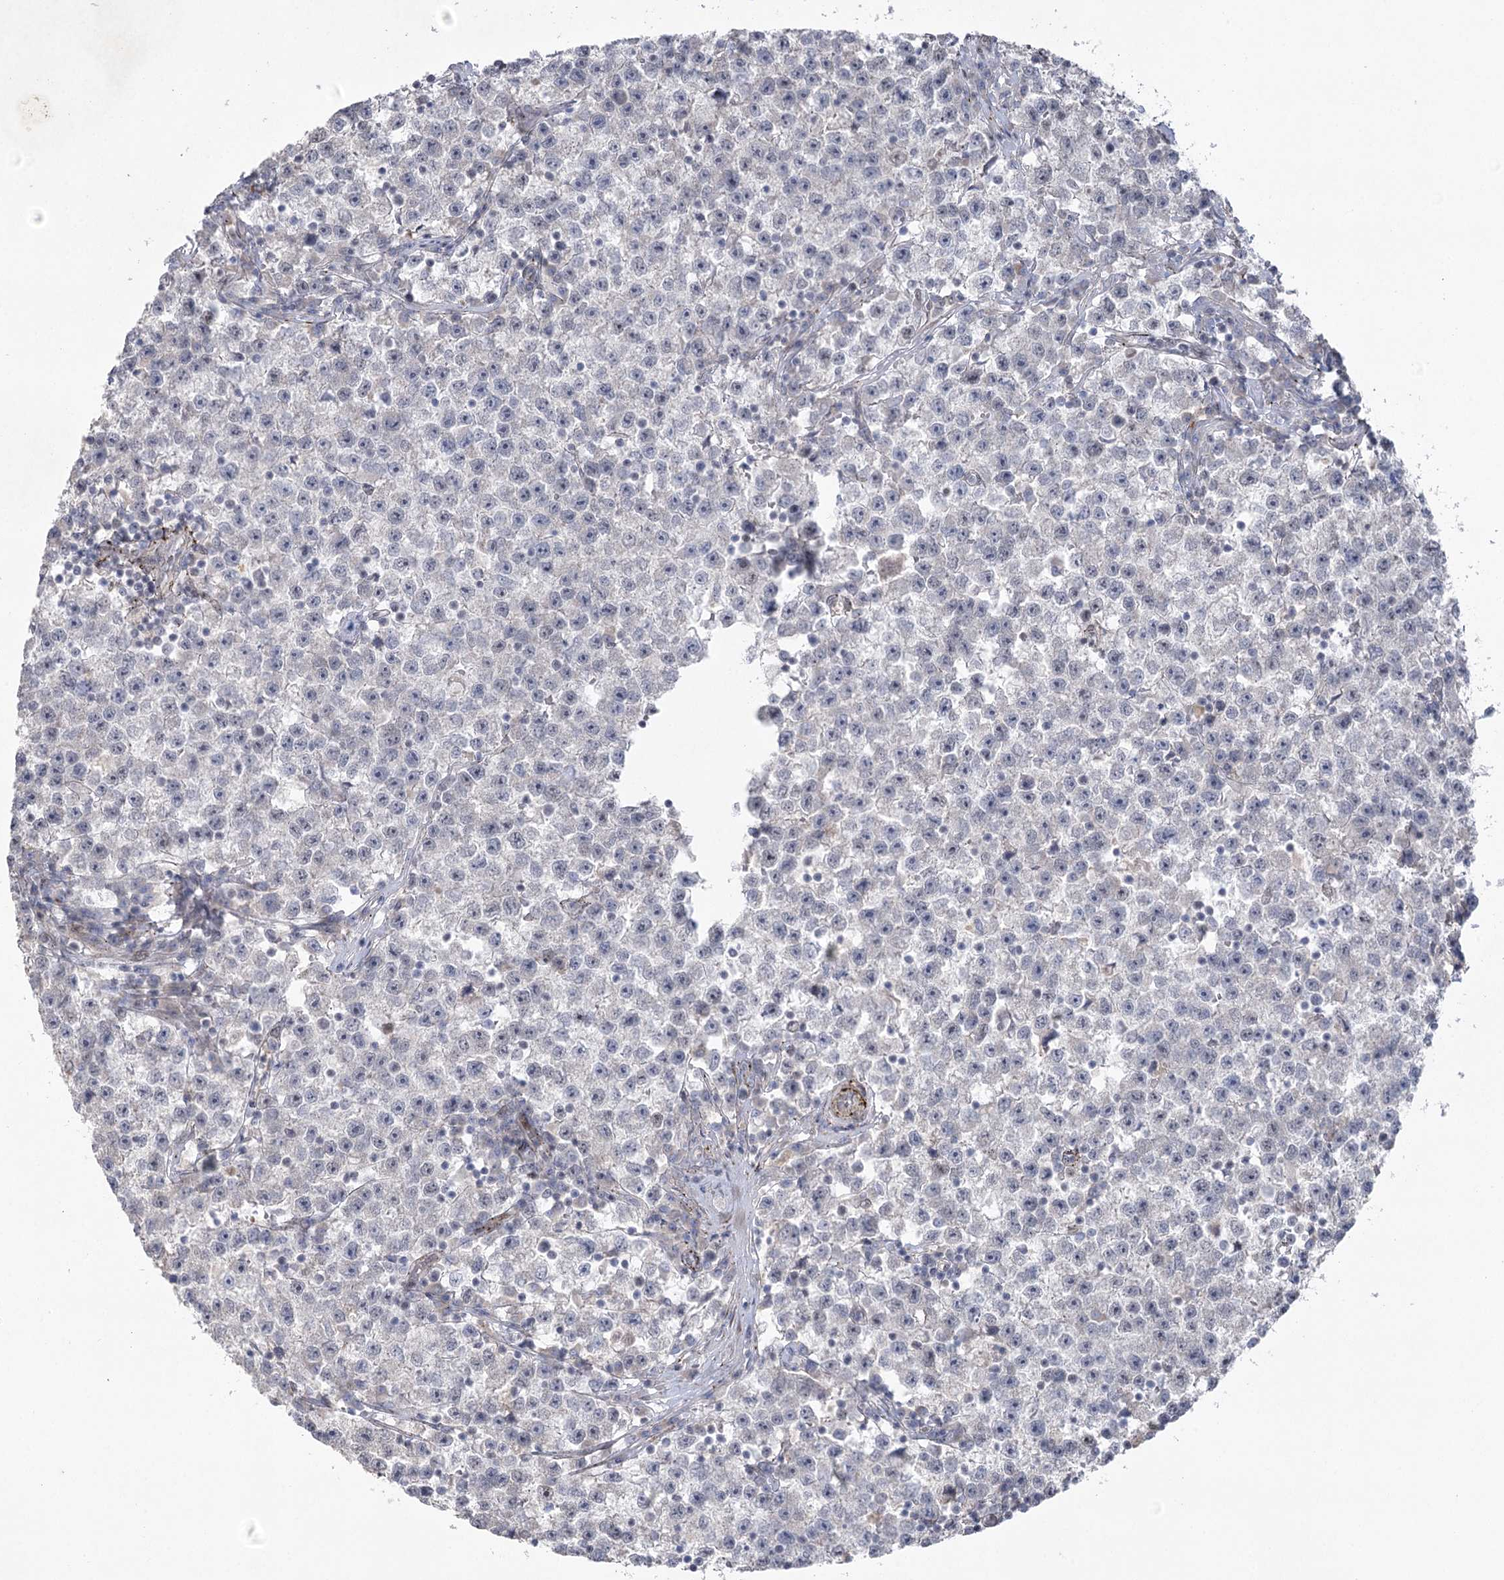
{"staining": {"intensity": "negative", "quantity": "none", "location": "none"}, "tissue": "testis cancer", "cell_type": "Tumor cells", "image_type": "cancer", "snomed": [{"axis": "morphology", "description": "Seminoma, NOS"}, {"axis": "topography", "description": "Testis"}], "caption": "Protein analysis of testis cancer demonstrates no significant positivity in tumor cells.", "gene": "AMTN", "patient": {"sex": "male", "age": 22}}